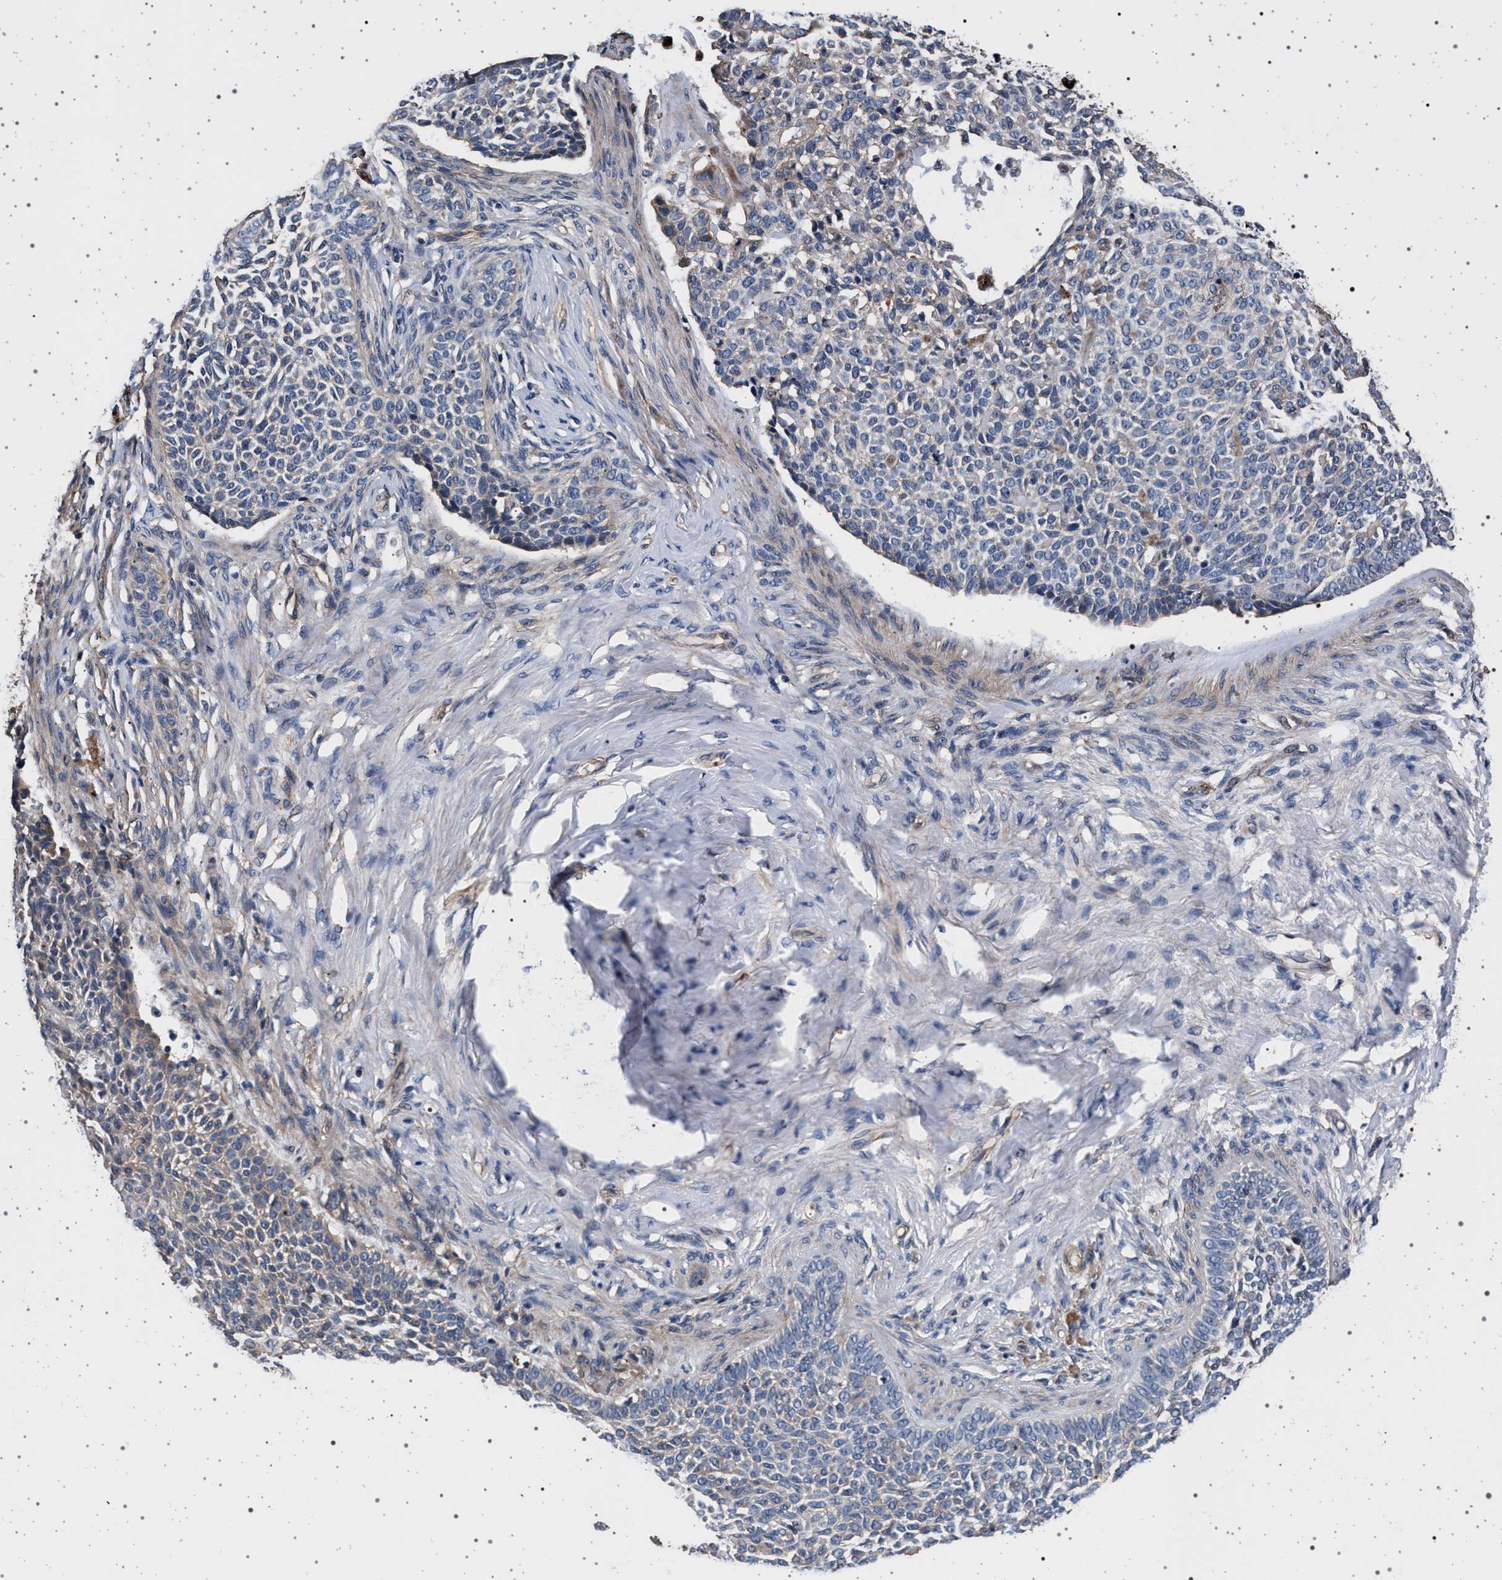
{"staining": {"intensity": "negative", "quantity": "none", "location": "none"}, "tissue": "skin cancer", "cell_type": "Tumor cells", "image_type": "cancer", "snomed": [{"axis": "morphology", "description": "Normal tissue, NOS"}, {"axis": "morphology", "description": "Basal cell carcinoma"}, {"axis": "topography", "description": "Skin"}], "caption": "Protein analysis of skin cancer shows no significant staining in tumor cells.", "gene": "KCNK6", "patient": {"sex": "male", "age": 87}}